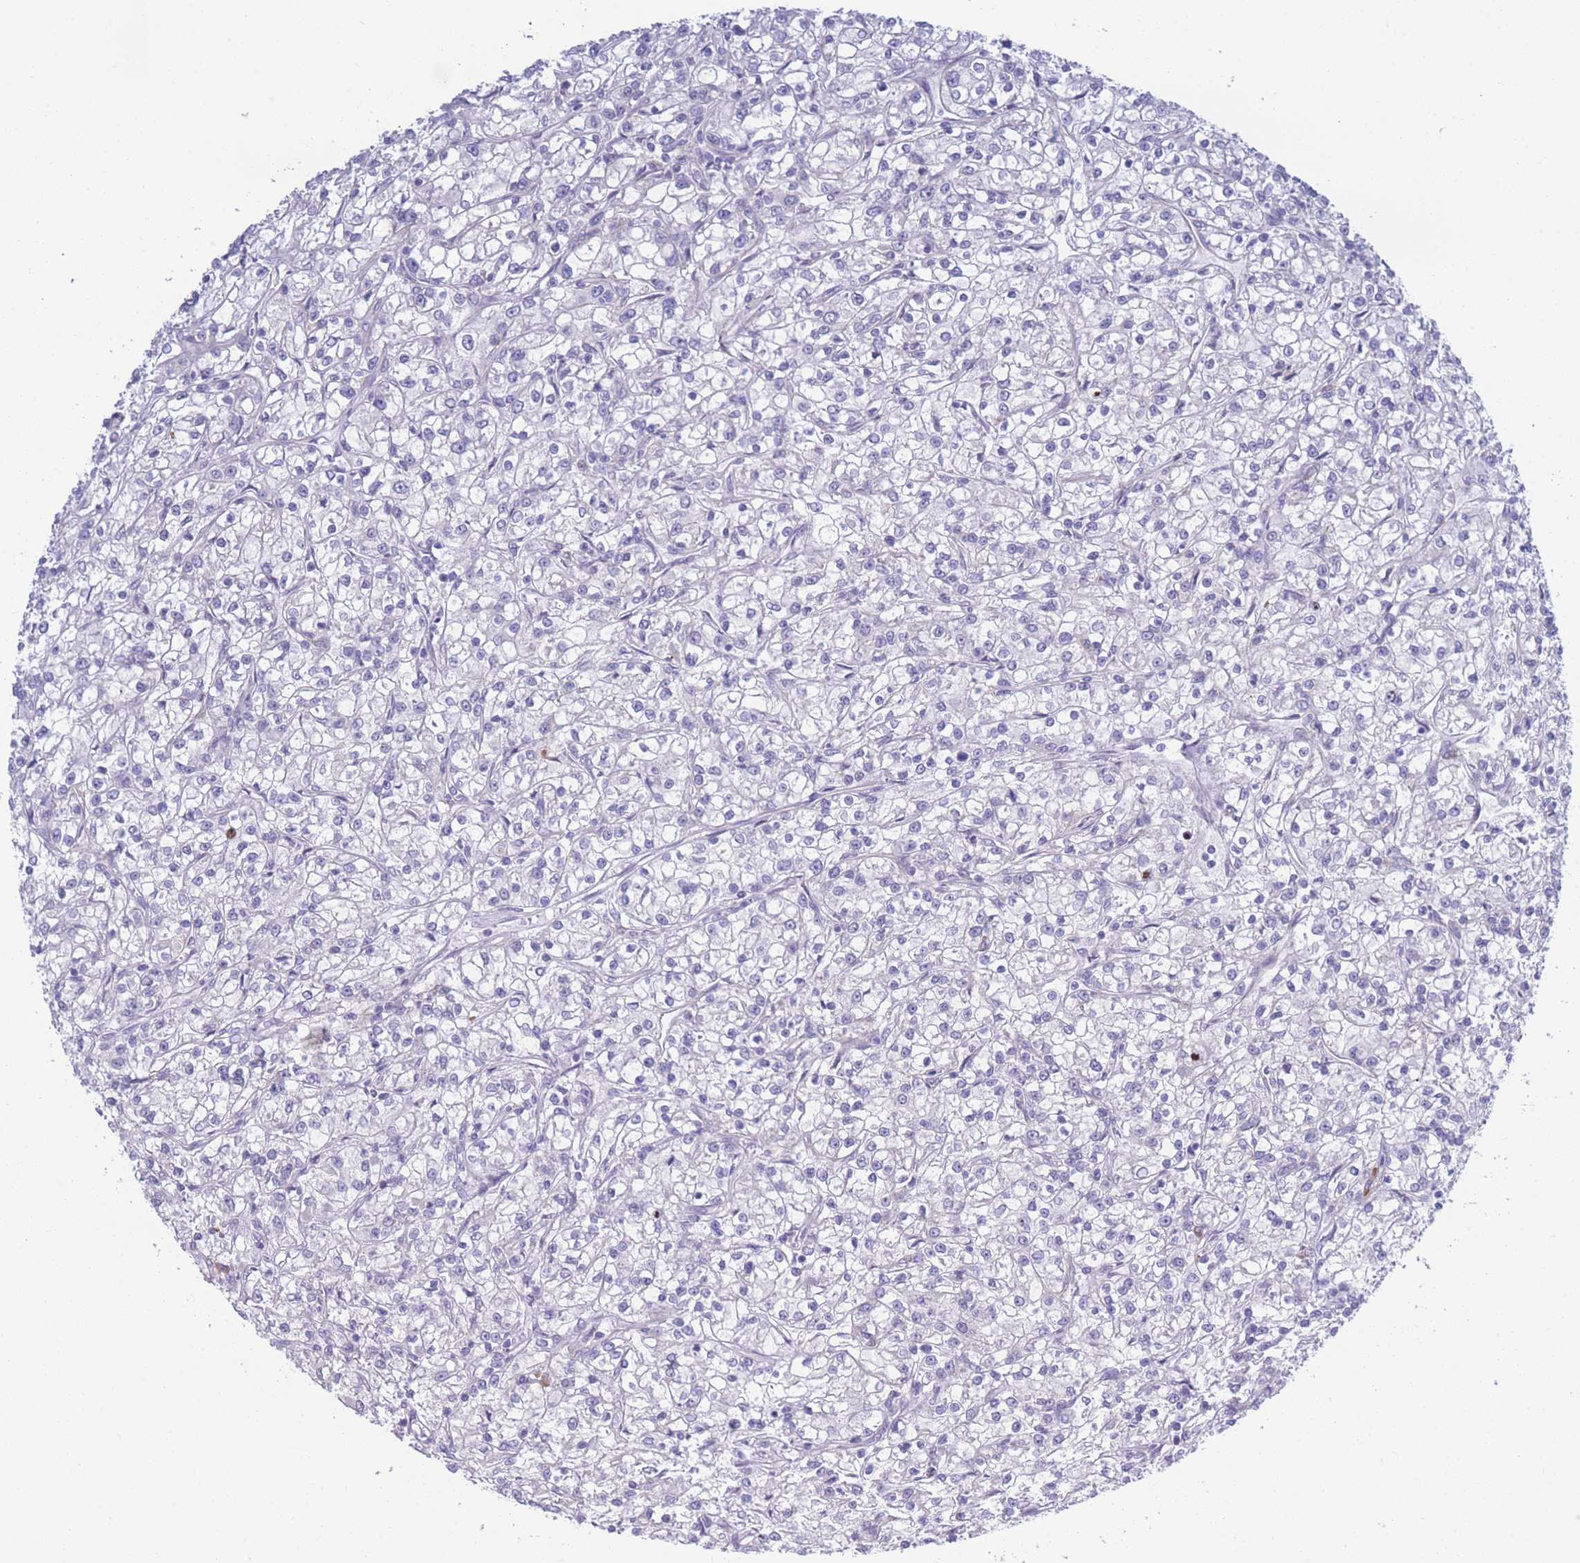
{"staining": {"intensity": "negative", "quantity": "none", "location": "none"}, "tissue": "renal cancer", "cell_type": "Tumor cells", "image_type": "cancer", "snomed": [{"axis": "morphology", "description": "Adenocarcinoma, NOS"}, {"axis": "topography", "description": "Kidney"}], "caption": "This is an immunohistochemistry (IHC) image of human adenocarcinoma (renal). There is no expression in tumor cells.", "gene": "XKR8", "patient": {"sex": "female", "age": 59}}